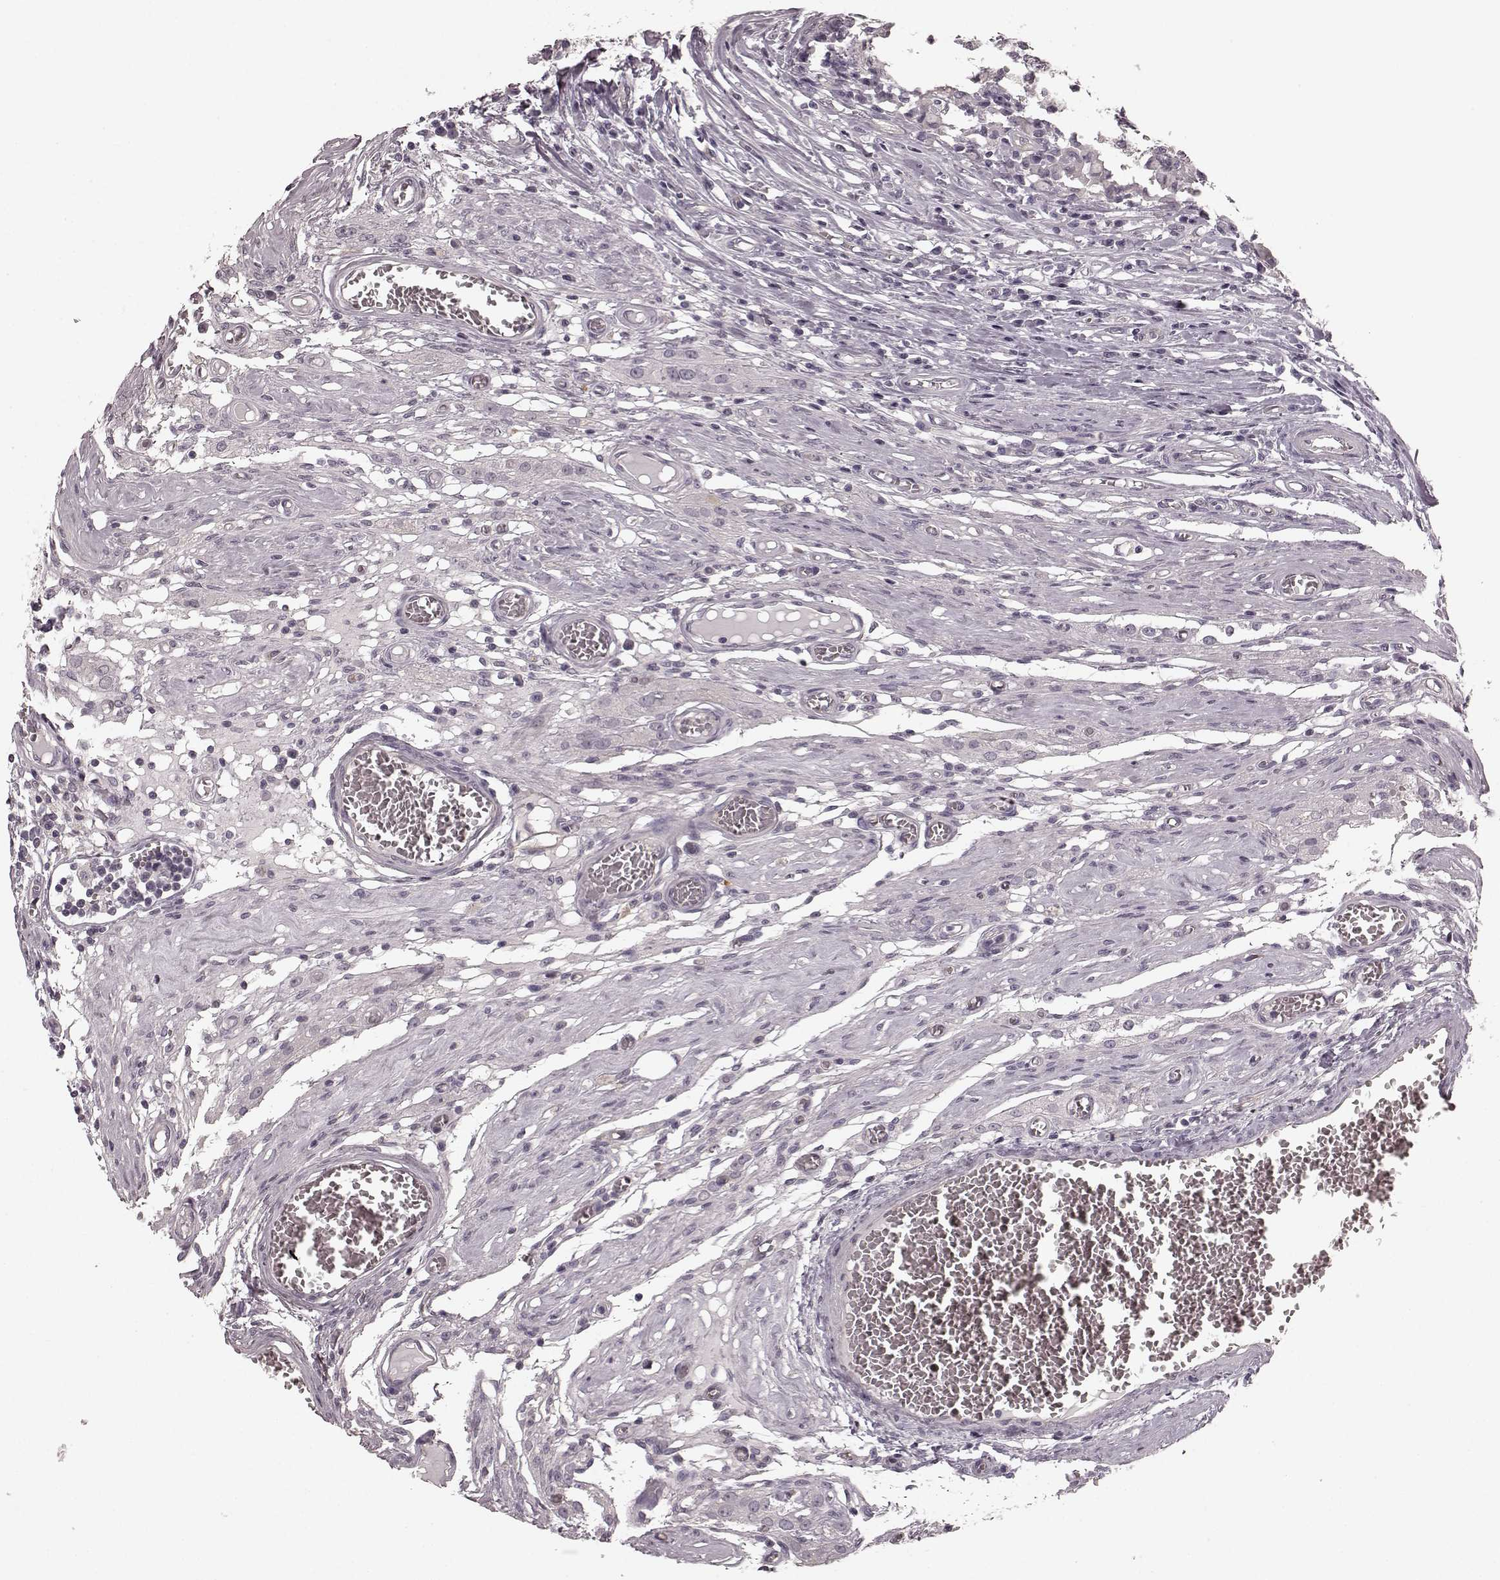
{"staining": {"intensity": "negative", "quantity": "none", "location": "none"}, "tissue": "testis cancer", "cell_type": "Tumor cells", "image_type": "cancer", "snomed": [{"axis": "morphology", "description": "Carcinoma, Embryonal, NOS"}, {"axis": "topography", "description": "Testis"}], "caption": "Protein analysis of testis cancer shows no significant staining in tumor cells. (DAB immunohistochemistry, high magnification).", "gene": "PRKCE", "patient": {"sex": "male", "age": 36}}